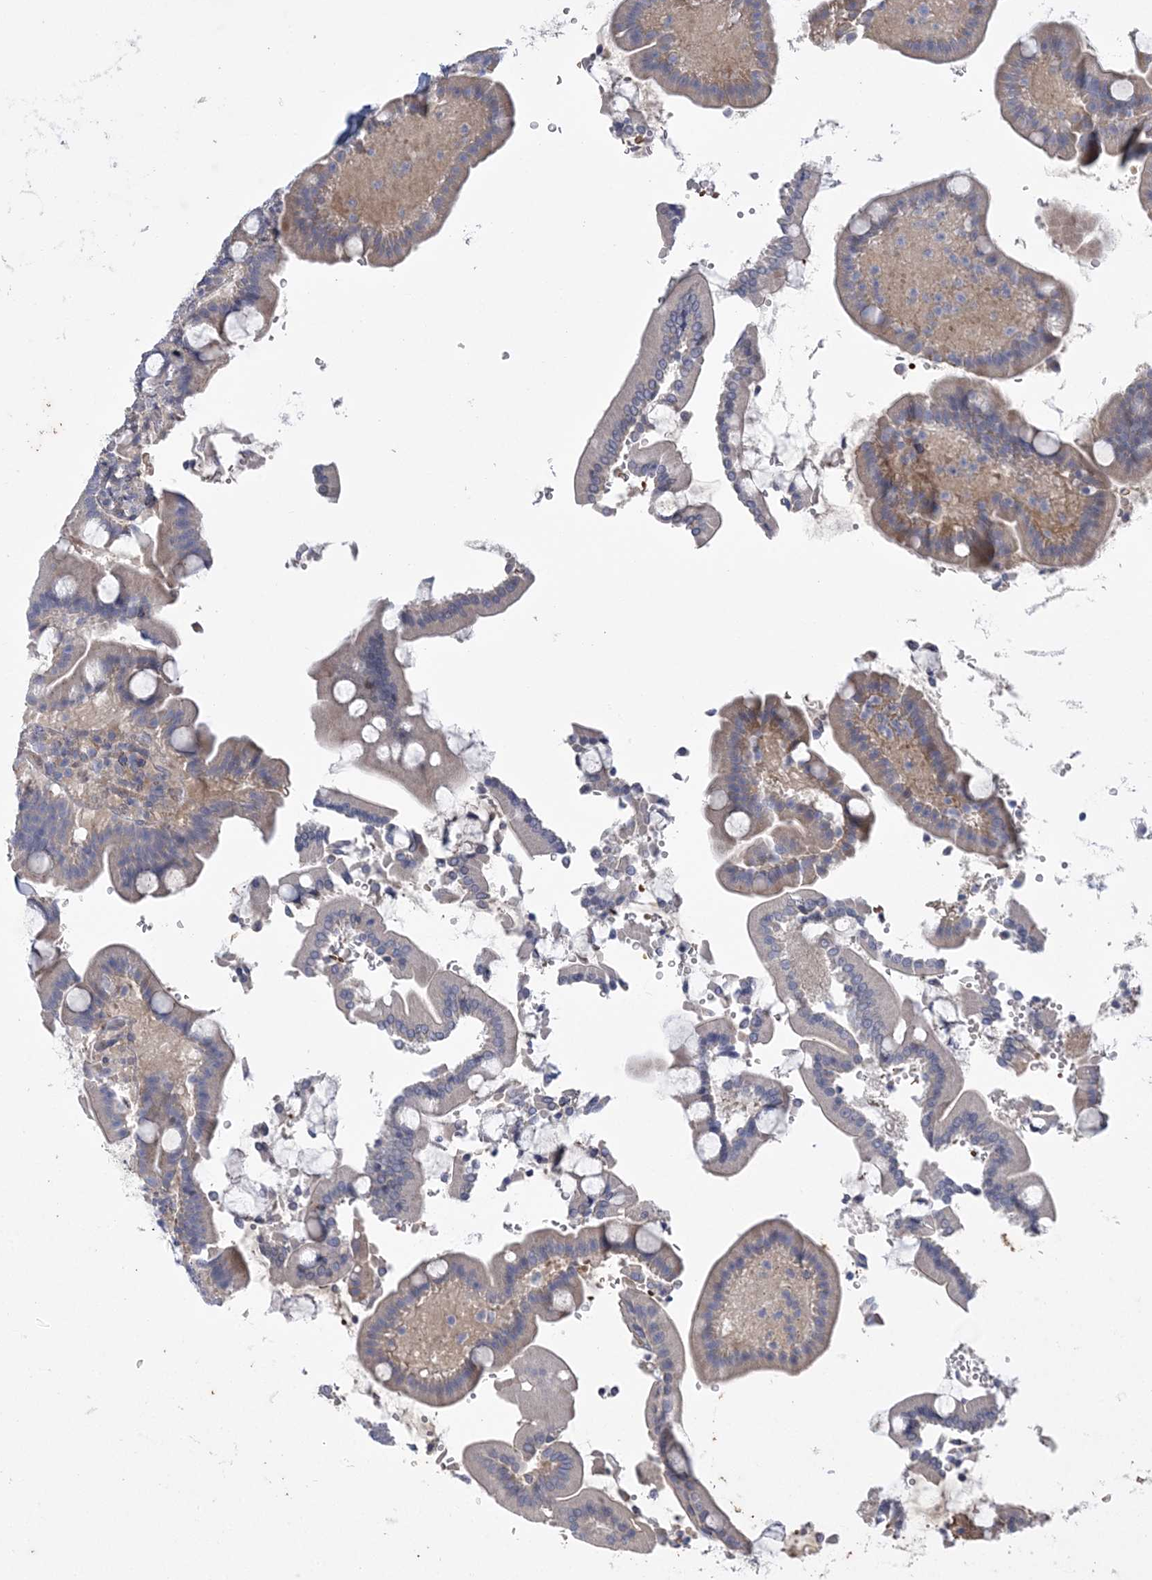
{"staining": {"intensity": "moderate", "quantity": "<25%", "location": "cytoplasmic/membranous"}, "tissue": "duodenum", "cell_type": "Glandular cells", "image_type": "normal", "snomed": [{"axis": "morphology", "description": "Normal tissue, NOS"}, {"axis": "topography", "description": "Duodenum"}], "caption": "Immunohistochemical staining of unremarkable duodenum reveals low levels of moderate cytoplasmic/membranous positivity in approximately <25% of glandular cells.", "gene": "CALN1", "patient": {"sex": "male", "age": 55}}